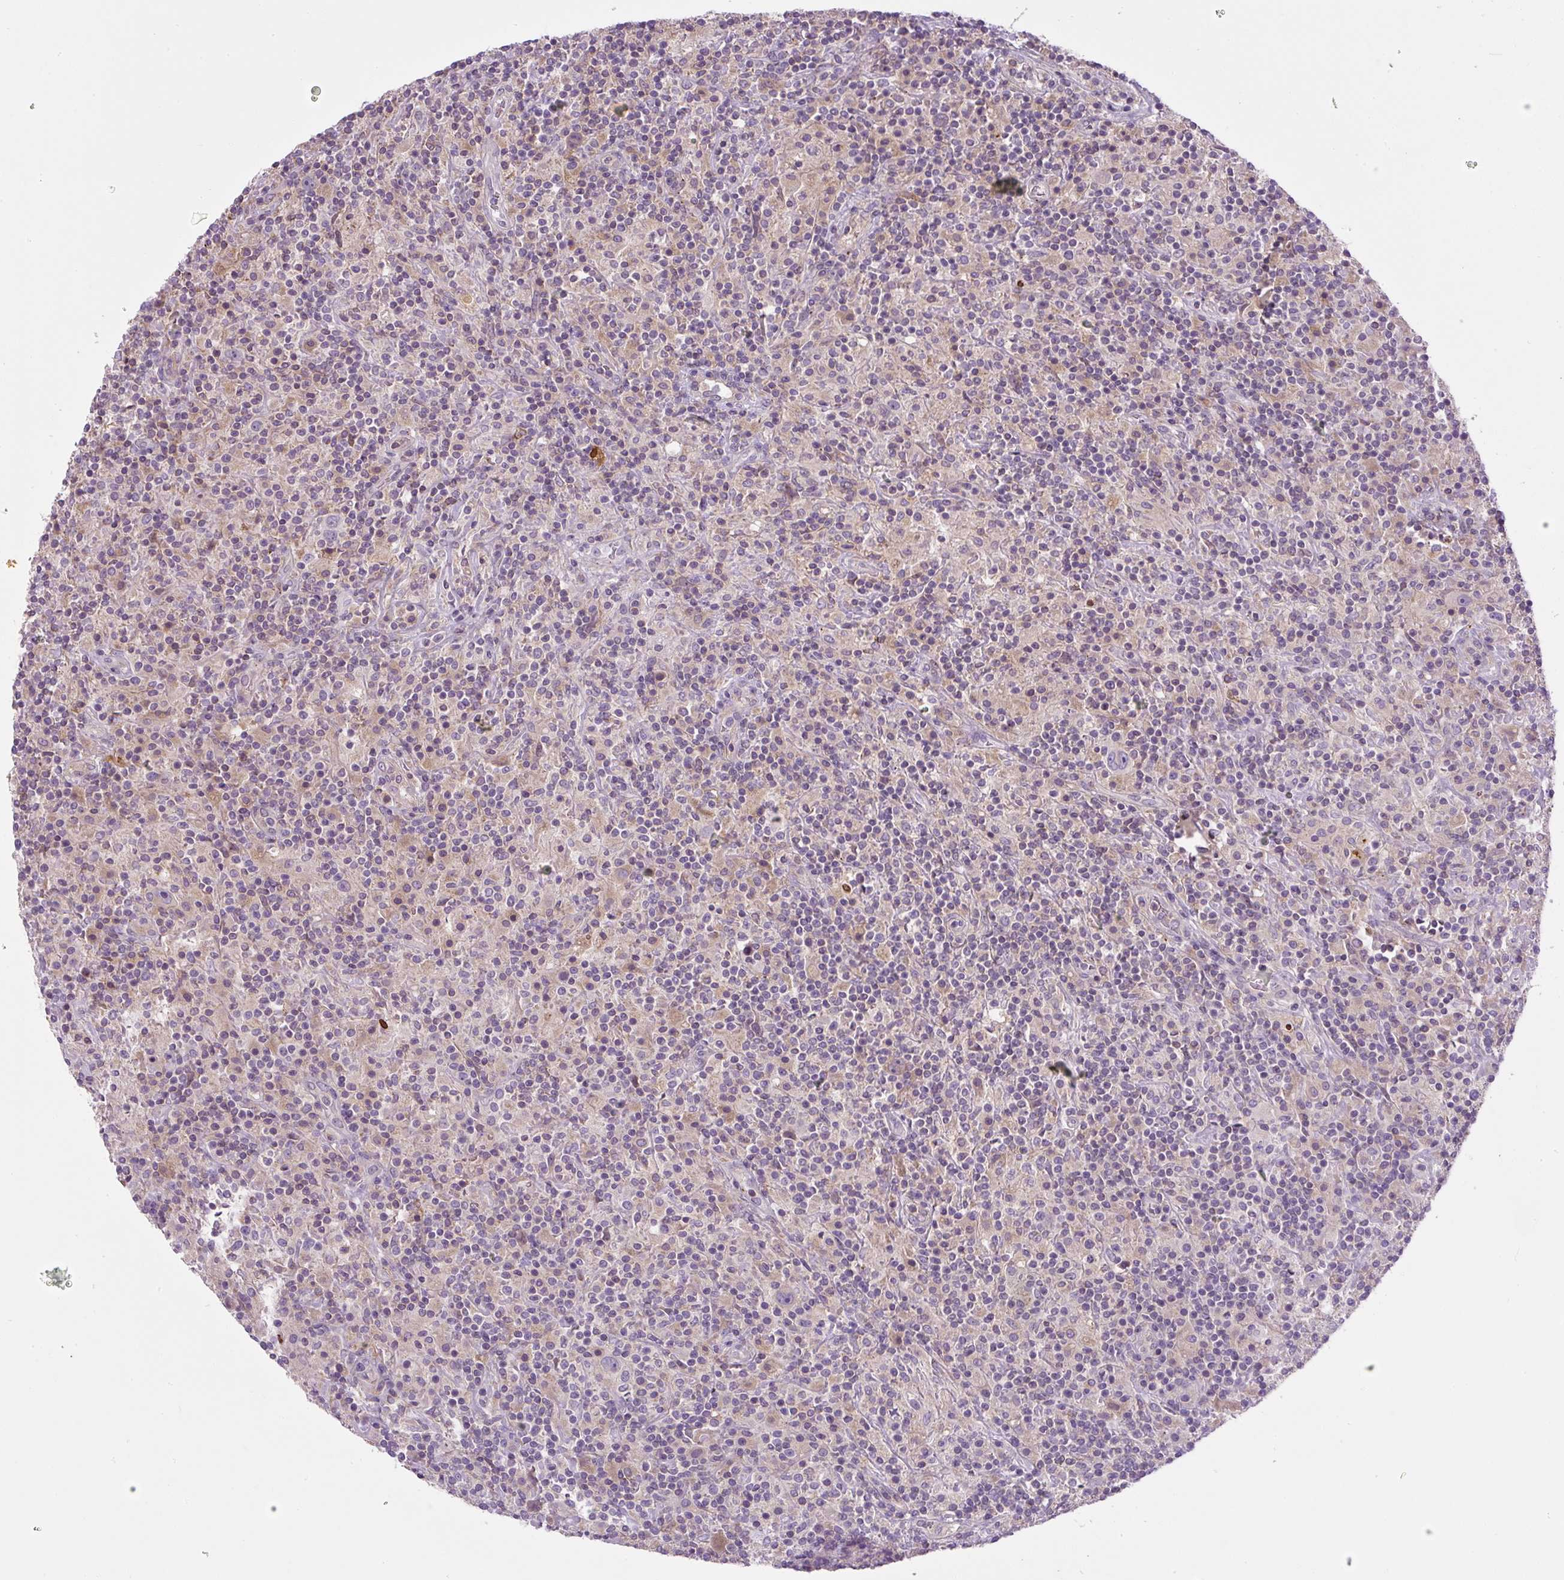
{"staining": {"intensity": "negative", "quantity": "none", "location": "none"}, "tissue": "lymphoma", "cell_type": "Tumor cells", "image_type": "cancer", "snomed": [{"axis": "morphology", "description": "Hodgkin's disease, NOS"}, {"axis": "topography", "description": "Lymph node"}], "caption": "Tumor cells are negative for brown protein staining in lymphoma.", "gene": "PIP5KL1", "patient": {"sex": "male", "age": 70}}